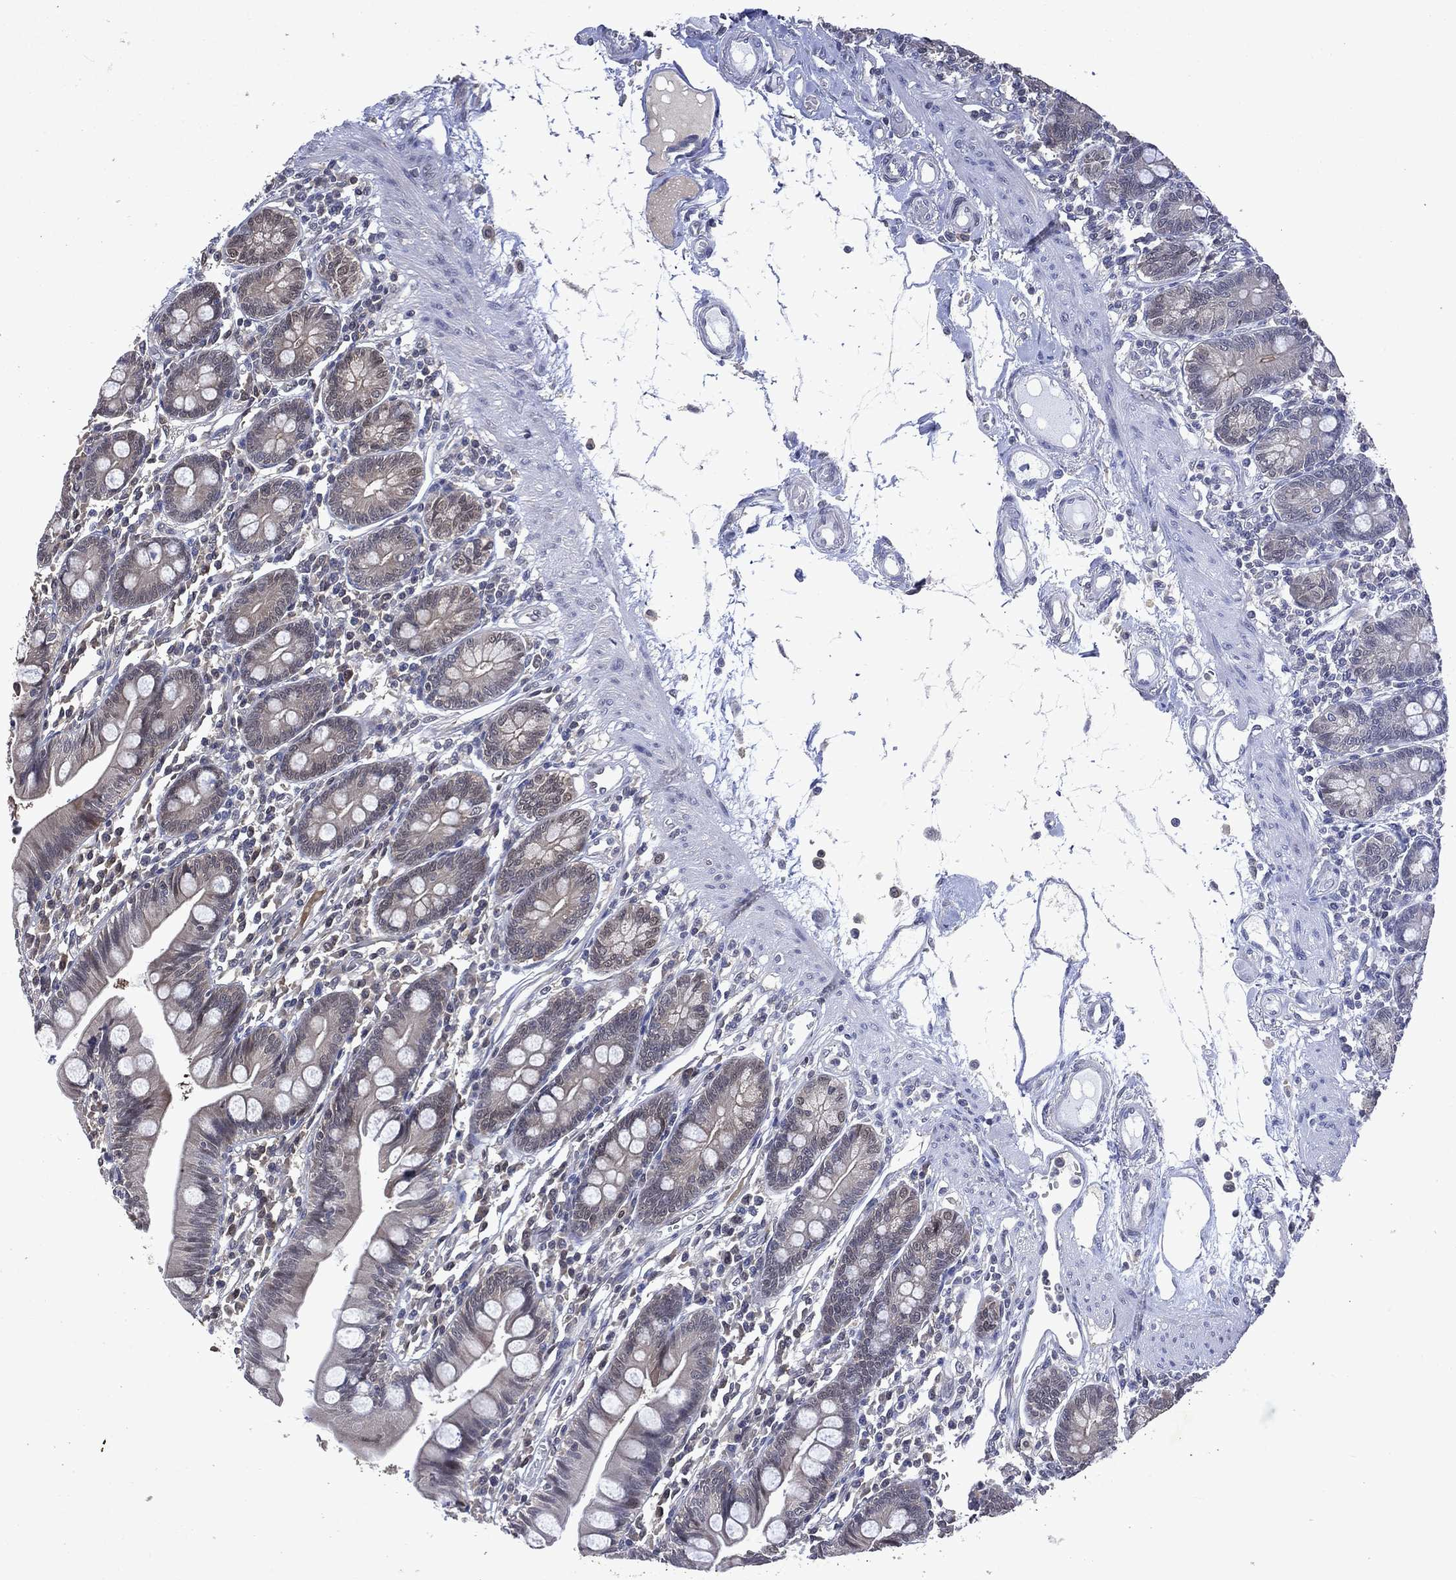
{"staining": {"intensity": "weak", "quantity": "<25%", "location": "cytoplasmic/membranous"}, "tissue": "small intestine", "cell_type": "Glandular cells", "image_type": "normal", "snomed": [{"axis": "morphology", "description": "Normal tissue, NOS"}, {"axis": "topography", "description": "Small intestine"}], "caption": "A high-resolution image shows IHC staining of normal small intestine, which shows no significant expression in glandular cells.", "gene": "MTAP", "patient": {"sex": "male", "age": 88}}